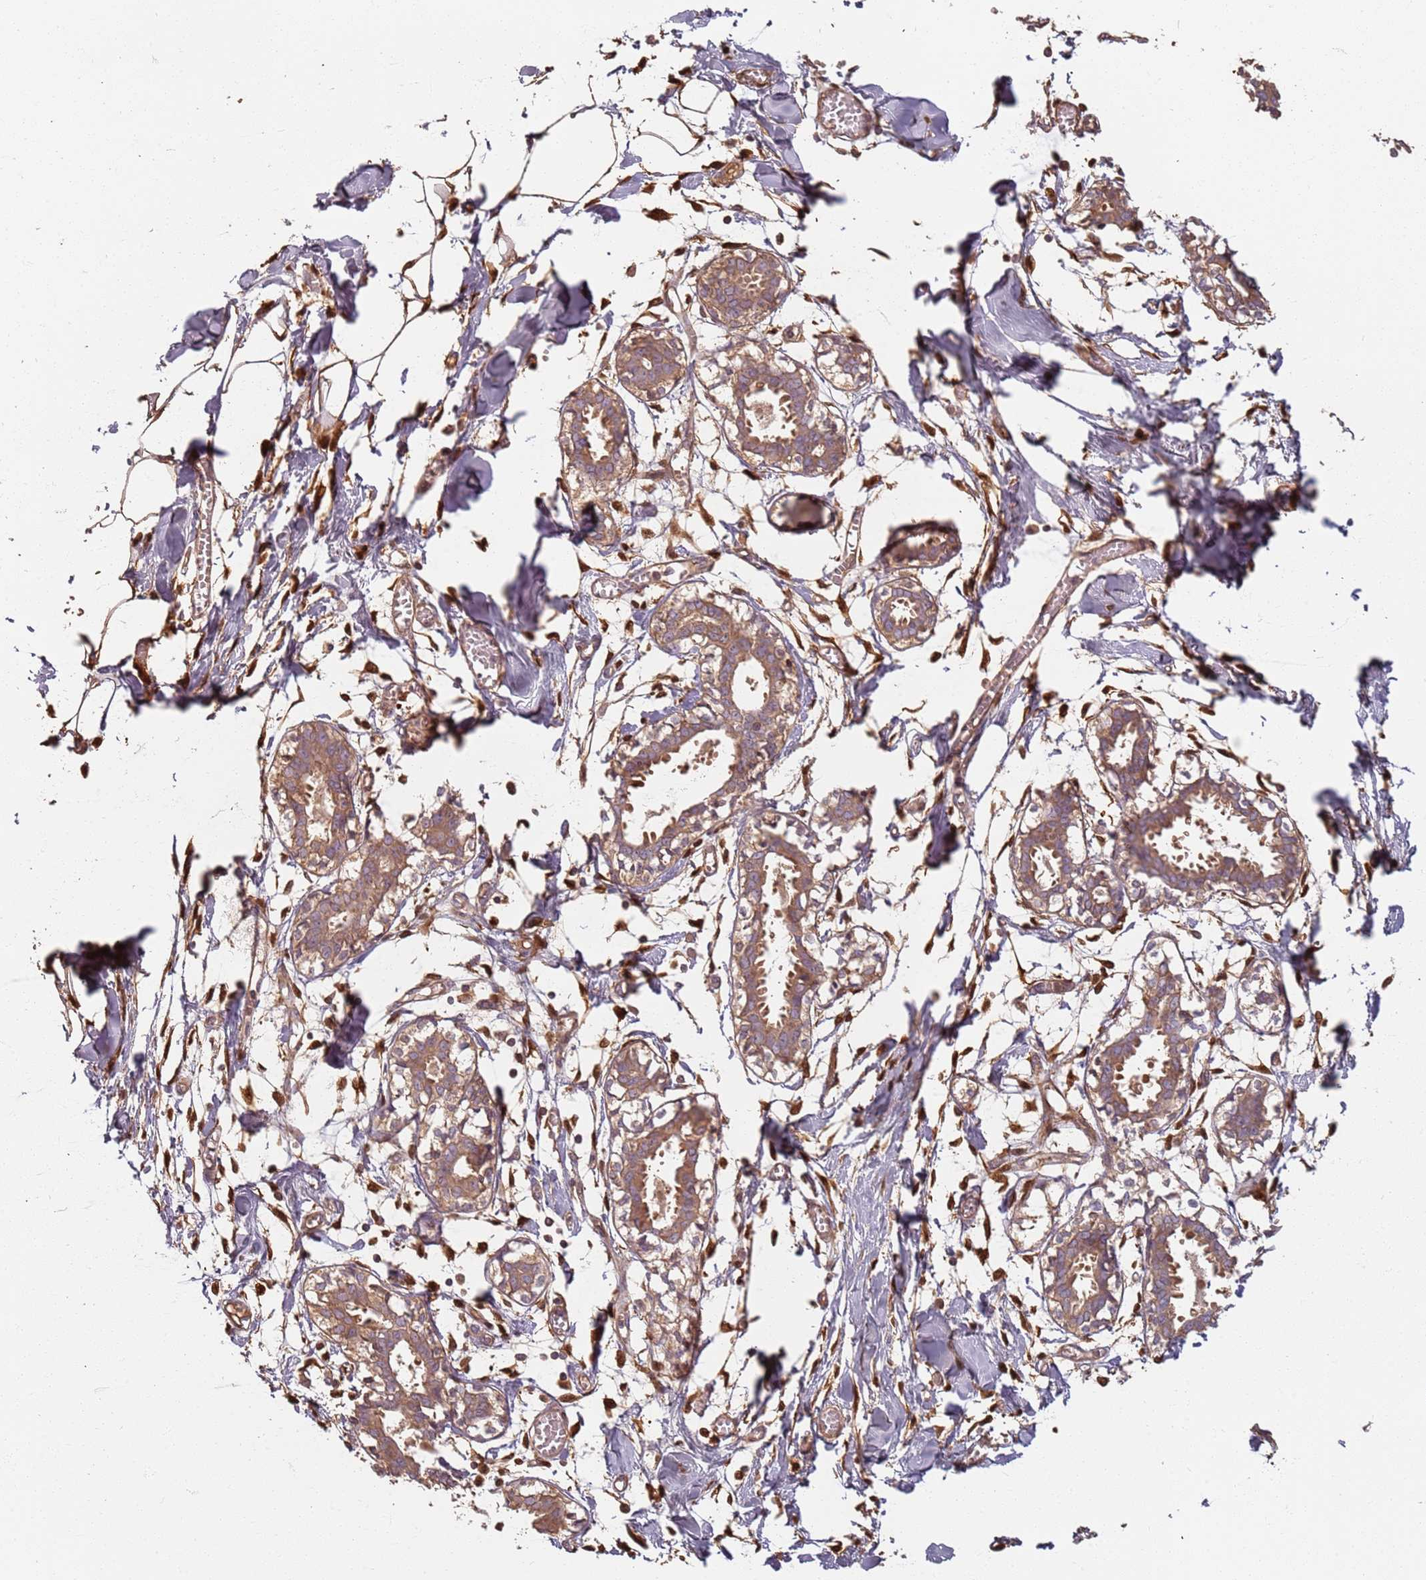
{"staining": {"intensity": "negative", "quantity": "none", "location": "none"}, "tissue": "breast", "cell_type": "Adipocytes", "image_type": "normal", "snomed": [{"axis": "morphology", "description": "Normal tissue, NOS"}, {"axis": "topography", "description": "Breast"}], "caption": "Immunohistochemistry (IHC) micrograph of normal human breast stained for a protein (brown), which shows no positivity in adipocytes.", "gene": "SDCCAG8", "patient": {"sex": "female", "age": 27}}